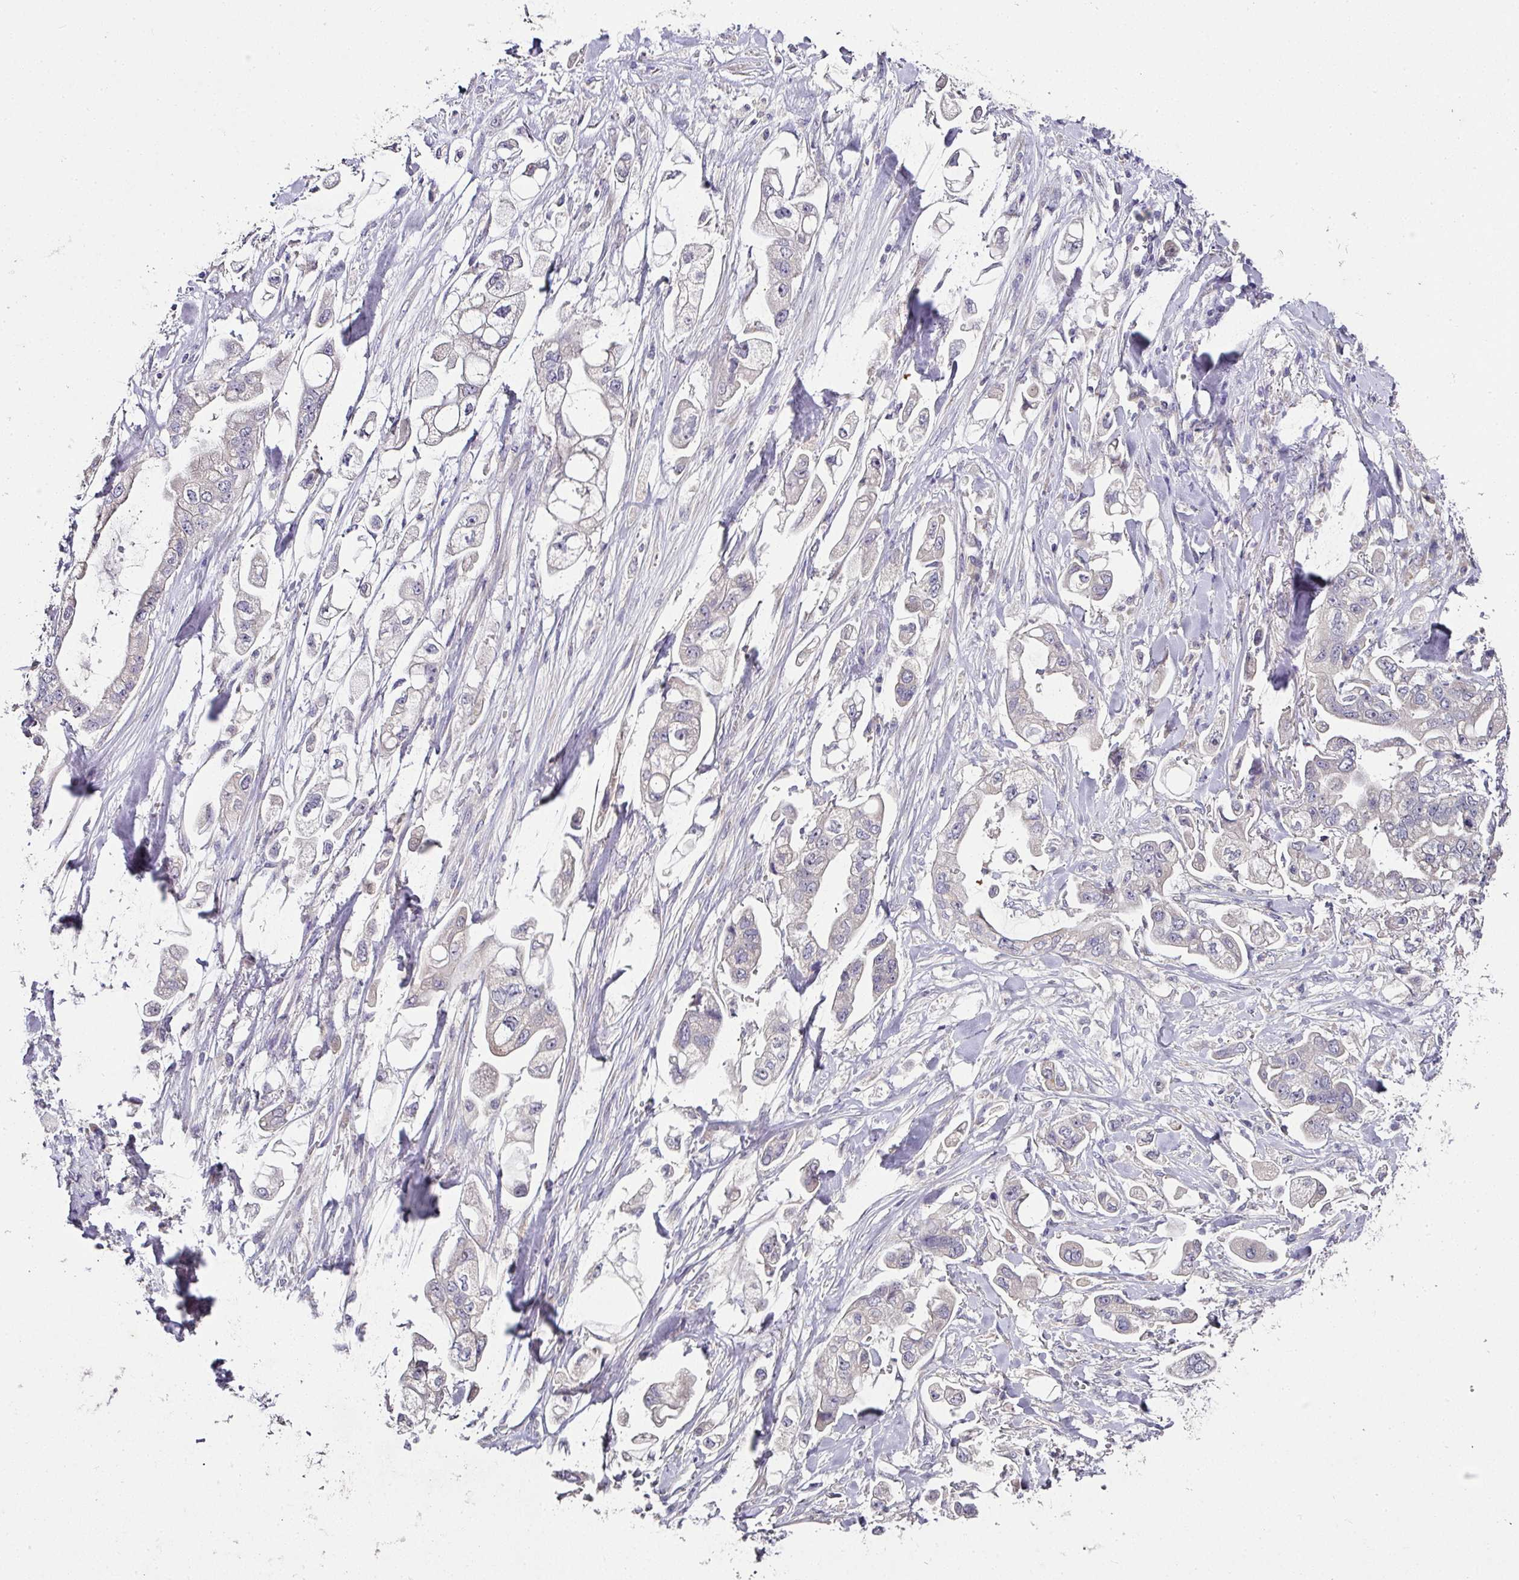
{"staining": {"intensity": "negative", "quantity": "none", "location": "none"}, "tissue": "stomach cancer", "cell_type": "Tumor cells", "image_type": "cancer", "snomed": [{"axis": "morphology", "description": "Adenocarcinoma, NOS"}, {"axis": "topography", "description": "Stomach"}], "caption": "The photomicrograph demonstrates no staining of tumor cells in stomach cancer. (DAB immunohistochemistry with hematoxylin counter stain).", "gene": "SKIC2", "patient": {"sex": "male", "age": 62}}